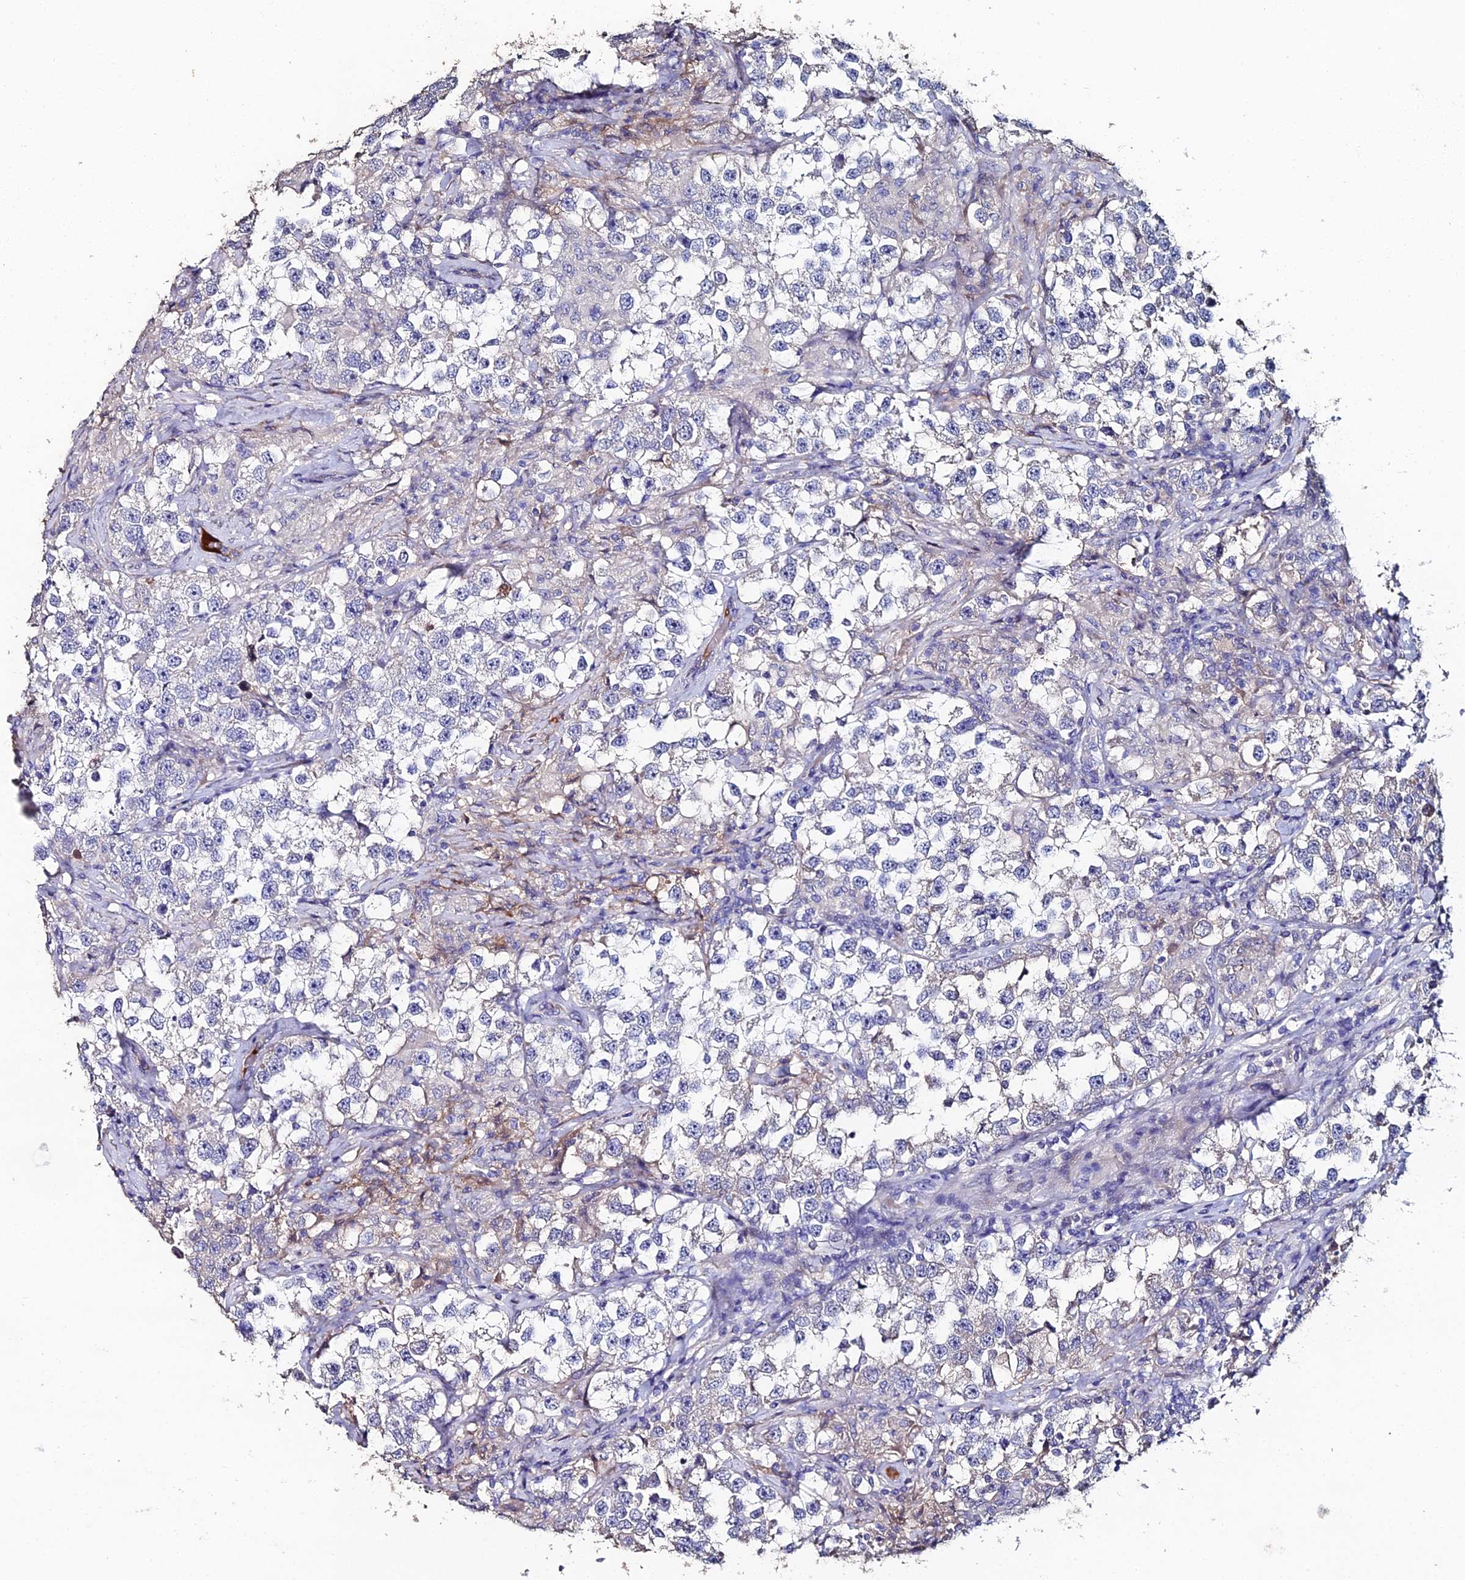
{"staining": {"intensity": "negative", "quantity": "none", "location": "none"}, "tissue": "testis cancer", "cell_type": "Tumor cells", "image_type": "cancer", "snomed": [{"axis": "morphology", "description": "Seminoma, NOS"}, {"axis": "topography", "description": "Testis"}], "caption": "DAB immunohistochemical staining of human testis seminoma exhibits no significant positivity in tumor cells.", "gene": "ESRRG", "patient": {"sex": "male", "age": 46}}